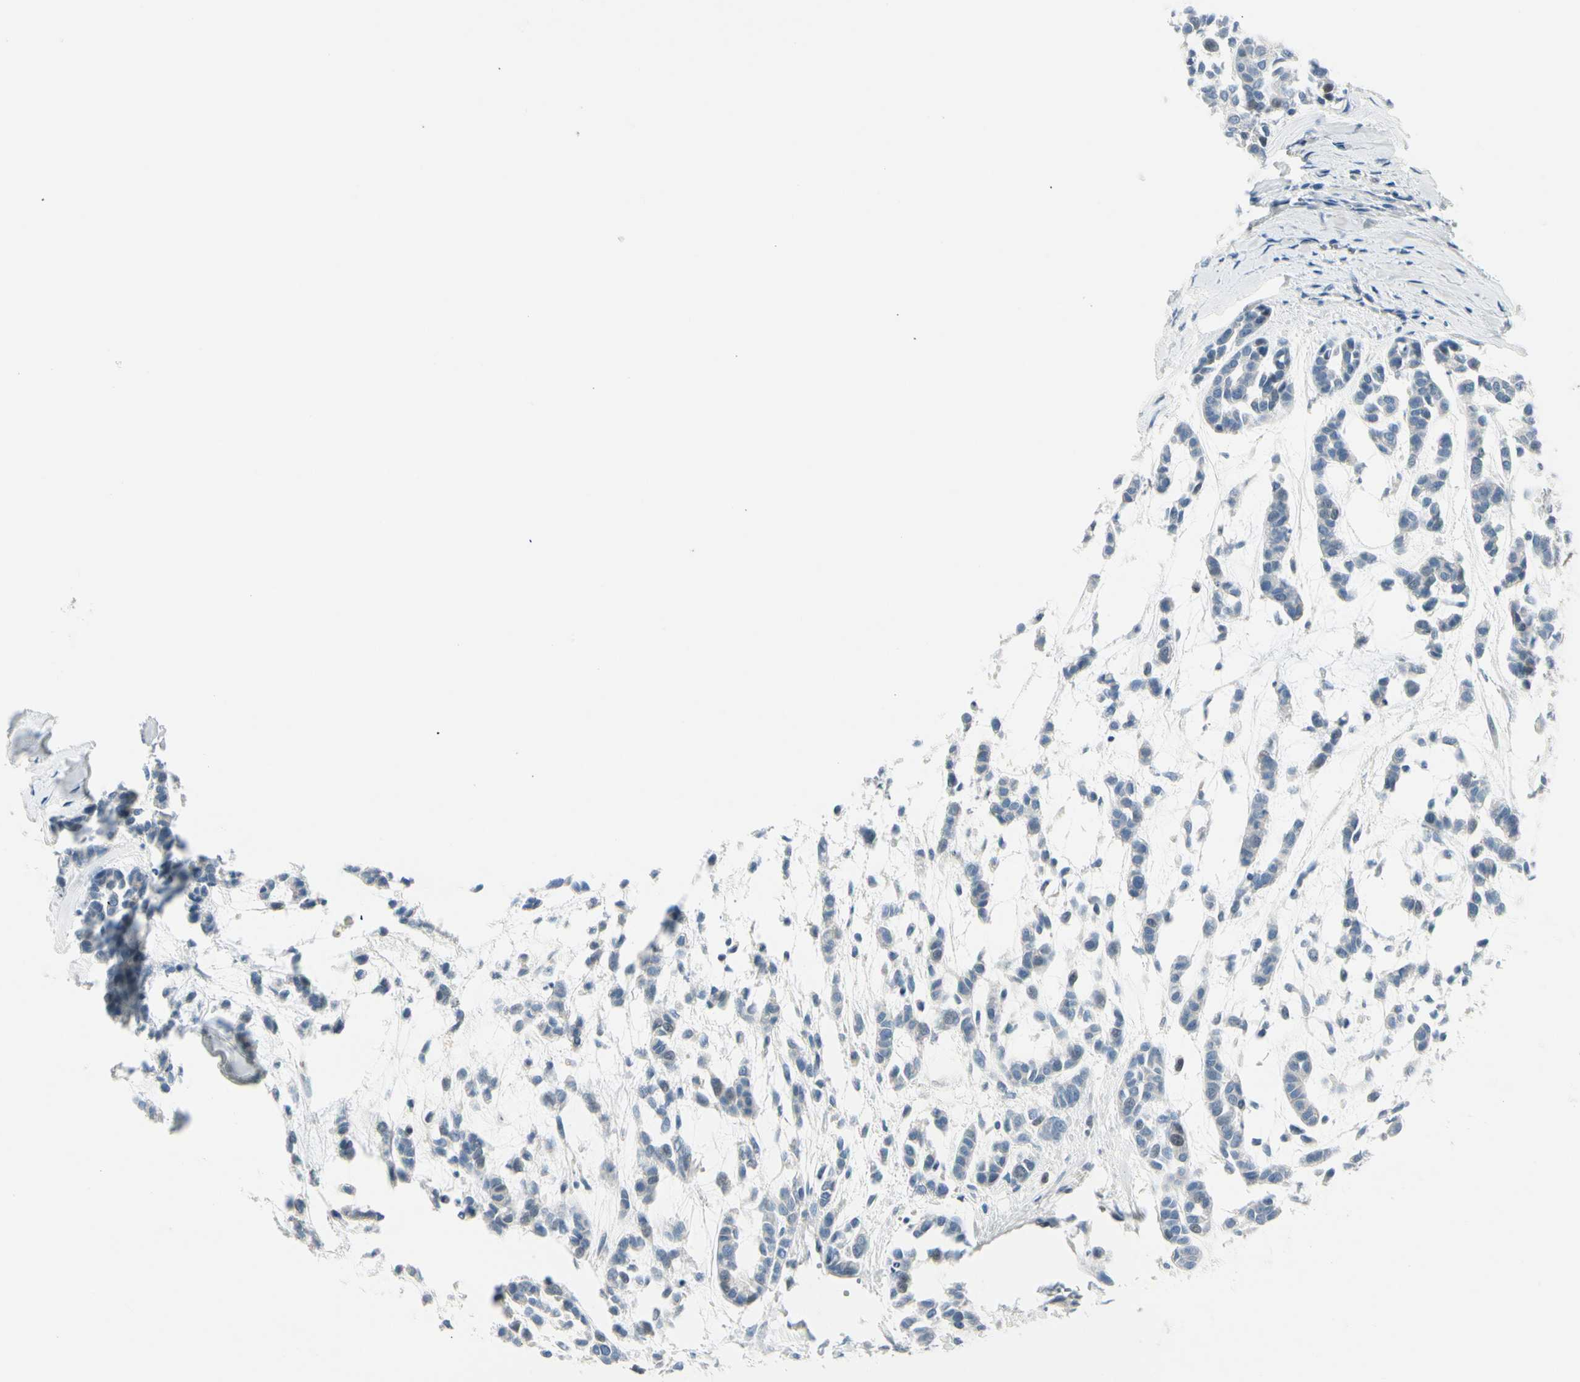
{"staining": {"intensity": "negative", "quantity": "none", "location": "none"}, "tissue": "head and neck cancer", "cell_type": "Tumor cells", "image_type": "cancer", "snomed": [{"axis": "morphology", "description": "Adenocarcinoma, NOS"}, {"axis": "morphology", "description": "Adenoma, NOS"}, {"axis": "topography", "description": "Head-Neck"}], "caption": "Micrograph shows no significant protein staining in tumor cells of head and neck cancer (adenocarcinoma). (Brightfield microscopy of DAB (3,3'-diaminobenzidine) immunohistochemistry (IHC) at high magnification).", "gene": "CYP2E1", "patient": {"sex": "female", "age": 55}}